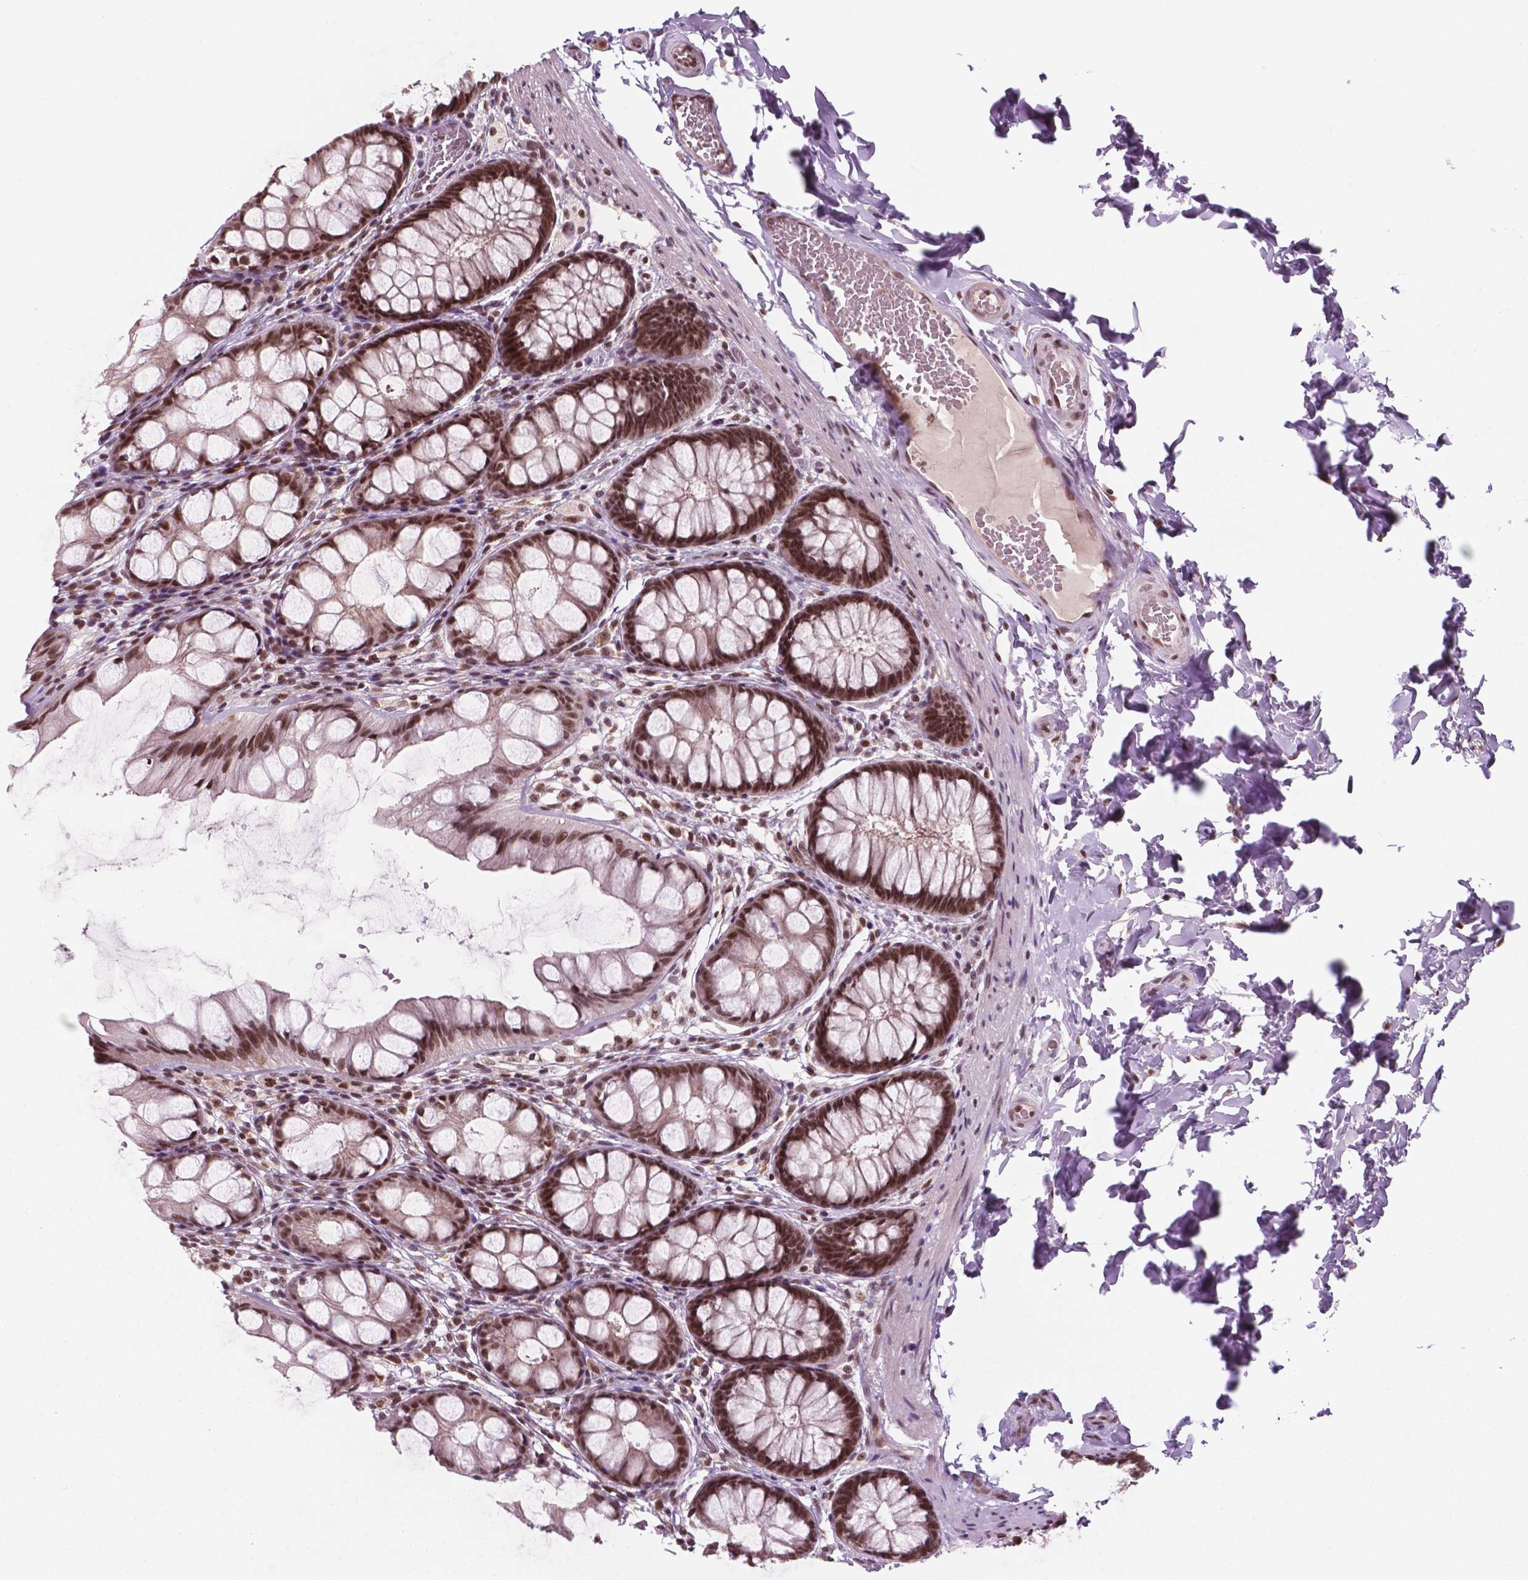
{"staining": {"intensity": "moderate", "quantity": ">75%", "location": "nuclear"}, "tissue": "colon", "cell_type": "Endothelial cells", "image_type": "normal", "snomed": [{"axis": "morphology", "description": "Normal tissue, NOS"}, {"axis": "topography", "description": "Colon"}], "caption": "Colon stained with DAB (3,3'-diaminobenzidine) IHC shows medium levels of moderate nuclear expression in about >75% of endothelial cells.", "gene": "POLR2E", "patient": {"sex": "male", "age": 47}}